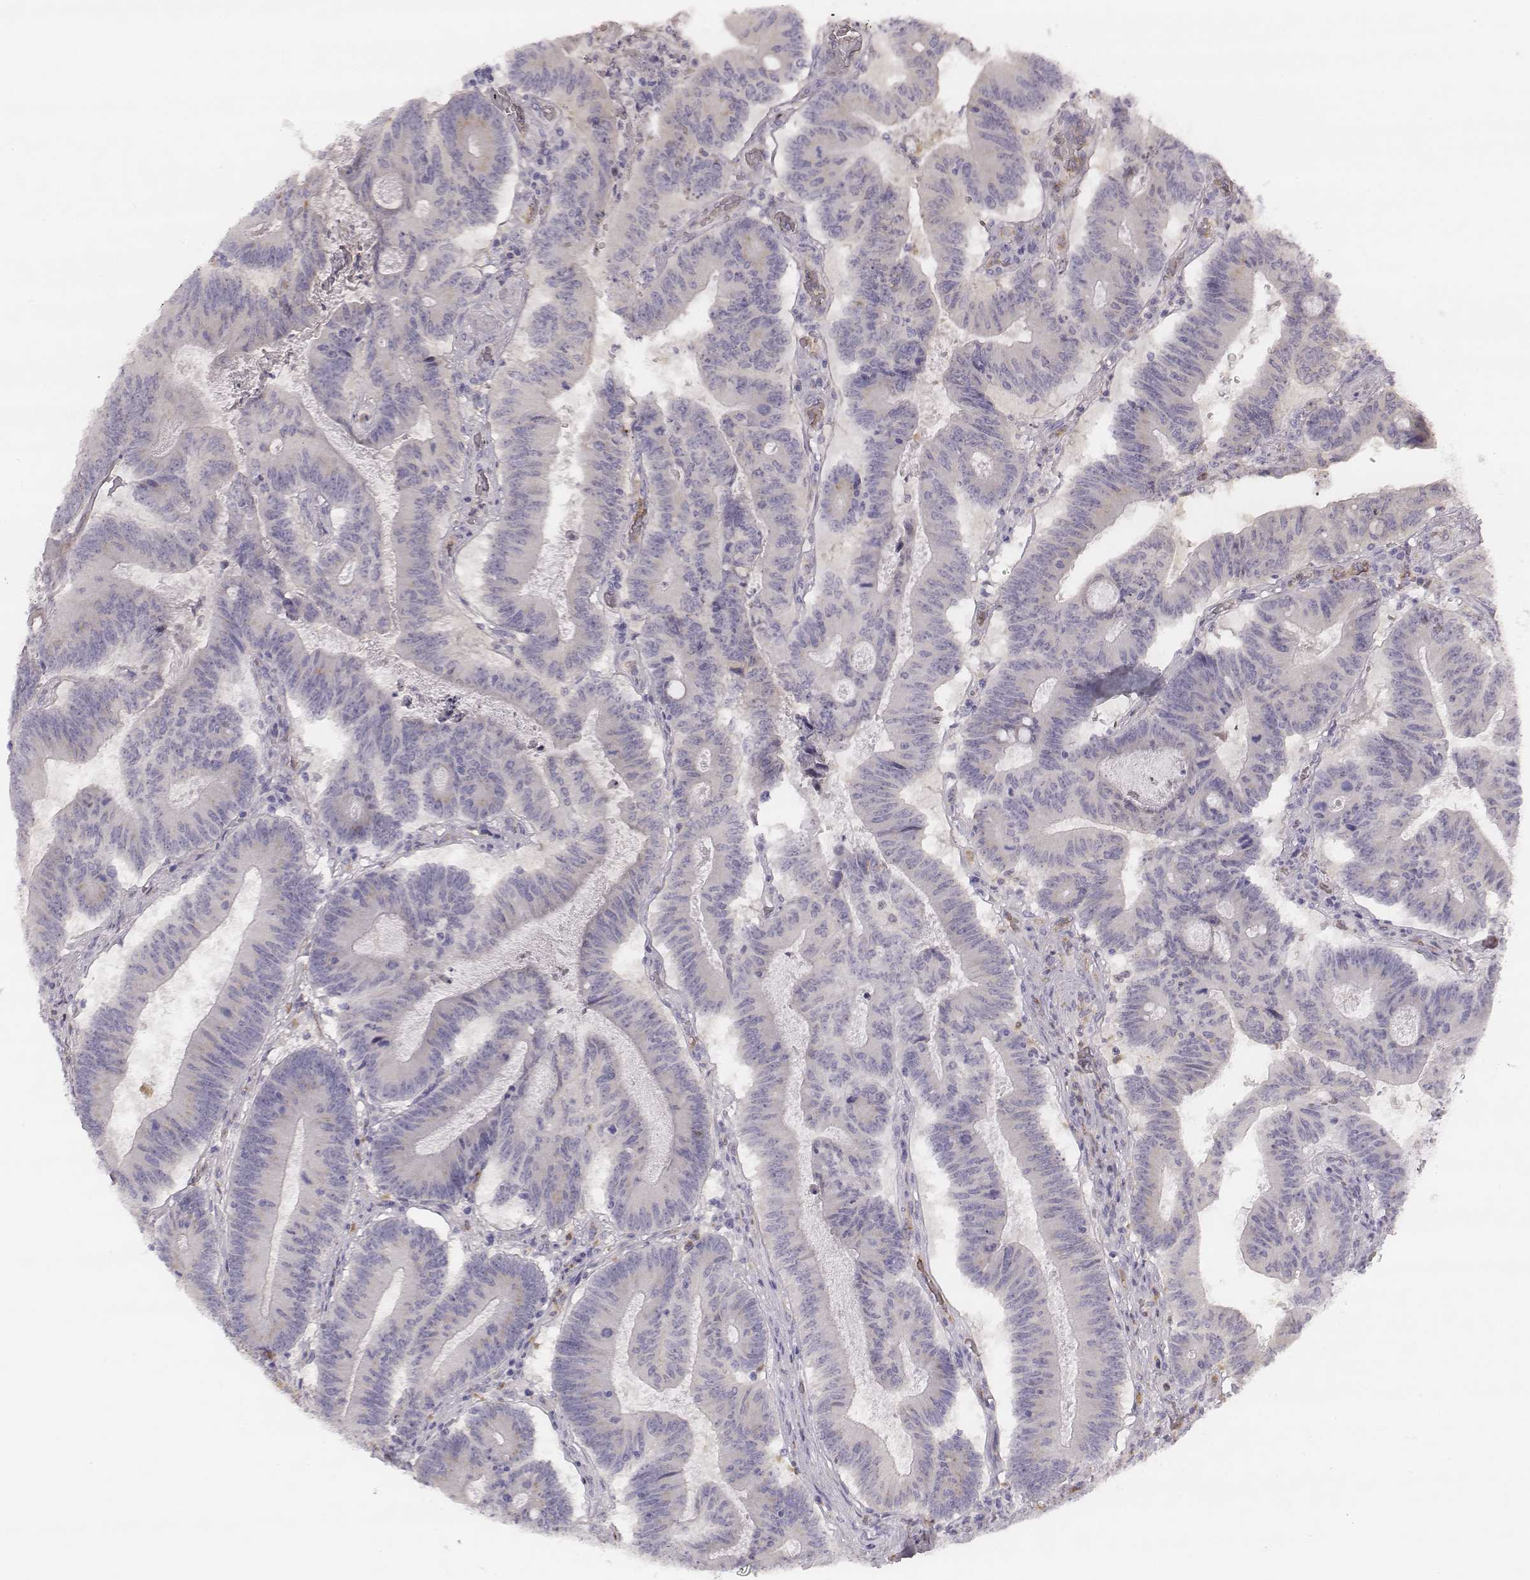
{"staining": {"intensity": "negative", "quantity": "none", "location": "none"}, "tissue": "colorectal cancer", "cell_type": "Tumor cells", "image_type": "cancer", "snomed": [{"axis": "morphology", "description": "Adenocarcinoma, NOS"}, {"axis": "topography", "description": "Colon"}], "caption": "Immunohistochemistry of human adenocarcinoma (colorectal) demonstrates no expression in tumor cells. (Brightfield microscopy of DAB (3,3'-diaminobenzidine) immunohistochemistry at high magnification).", "gene": "KCNJ12", "patient": {"sex": "female", "age": 70}}